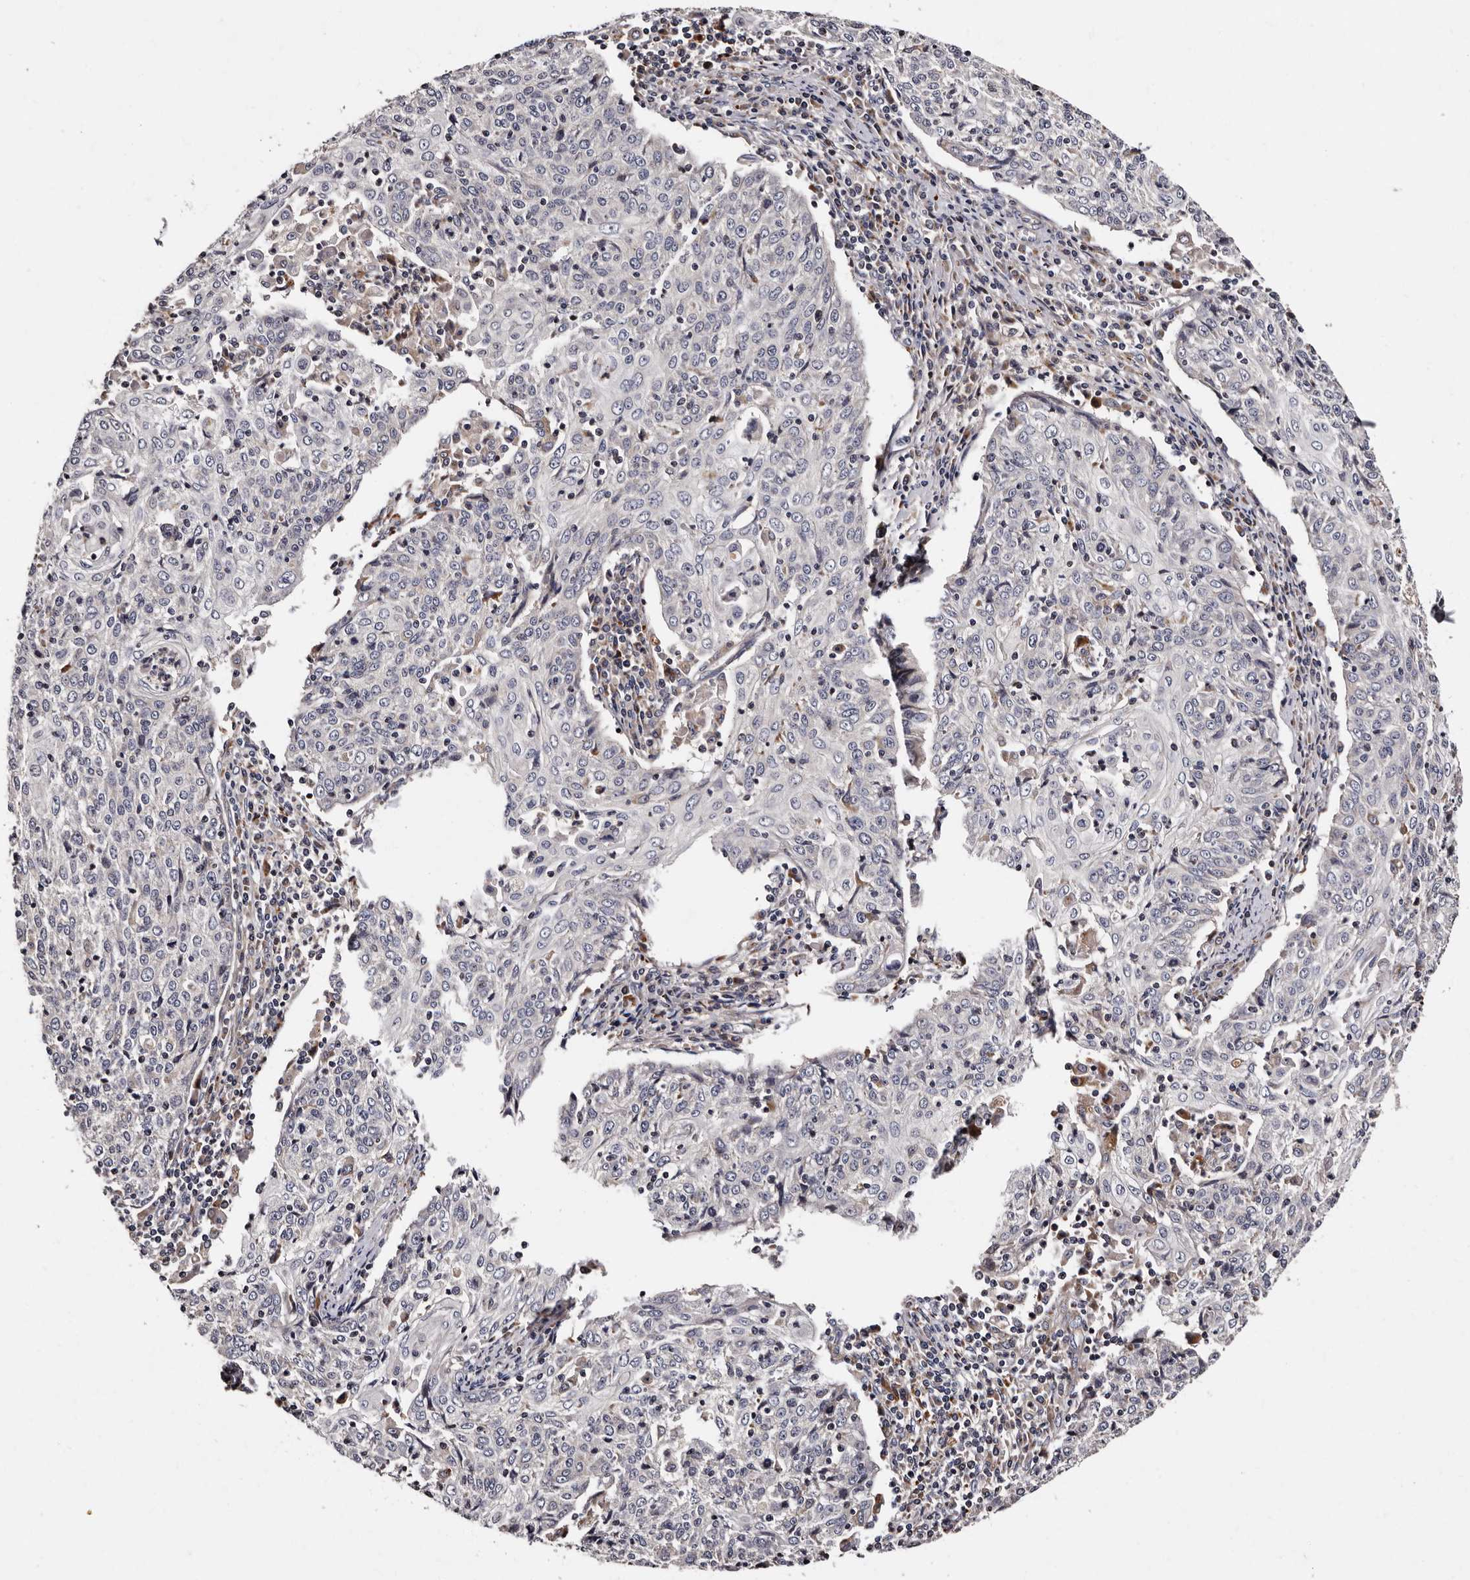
{"staining": {"intensity": "negative", "quantity": "none", "location": "none"}, "tissue": "cervical cancer", "cell_type": "Tumor cells", "image_type": "cancer", "snomed": [{"axis": "morphology", "description": "Squamous cell carcinoma, NOS"}, {"axis": "topography", "description": "Cervix"}], "caption": "The histopathology image reveals no staining of tumor cells in cervical cancer (squamous cell carcinoma). Nuclei are stained in blue.", "gene": "ADCK5", "patient": {"sex": "female", "age": 48}}